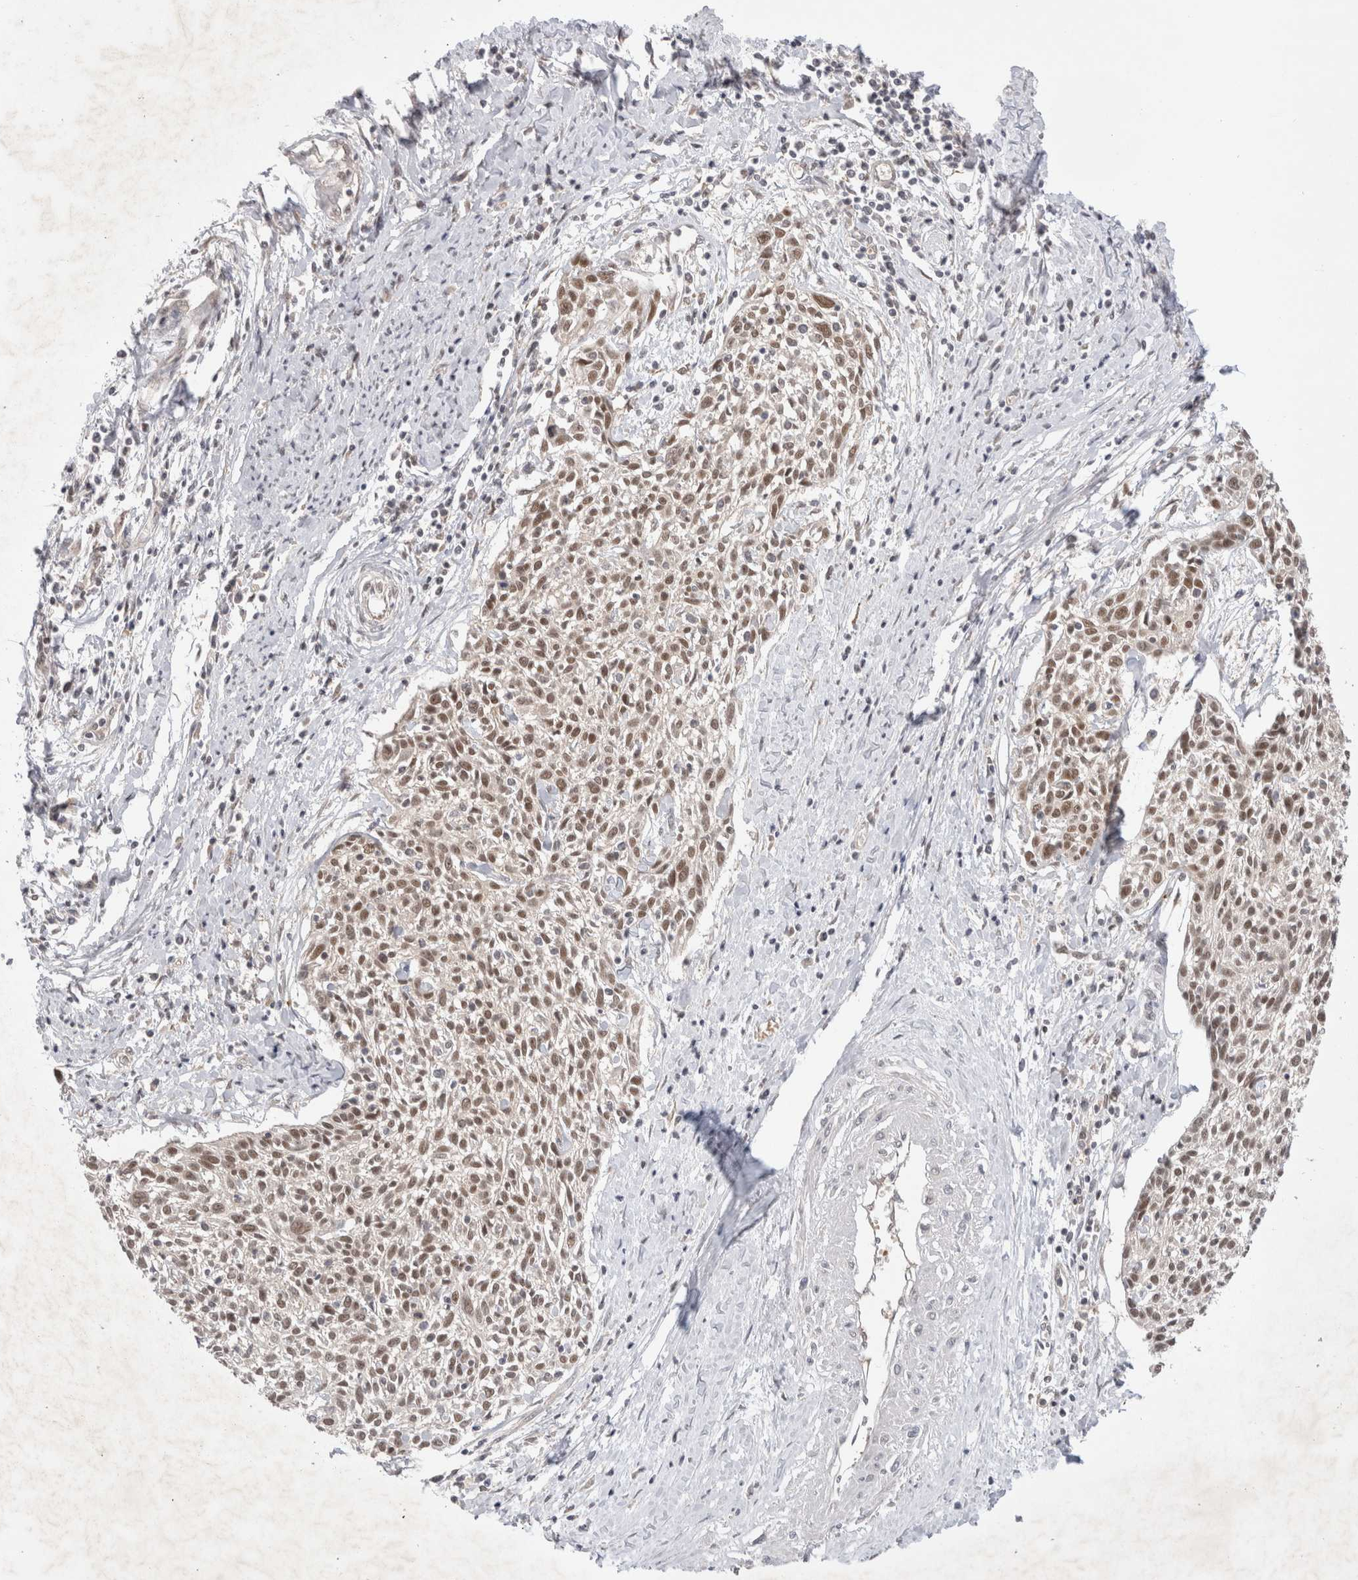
{"staining": {"intensity": "moderate", "quantity": ">75%", "location": "nuclear"}, "tissue": "cervical cancer", "cell_type": "Tumor cells", "image_type": "cancer", "snomed": [{"axis": "morphology", "description": "Squamous cell carcinoma, NOS"}, {"axis": "topography", "description": "Cervix"}], "caption": "Cervical cancer was stained to show a protein in brown. There is medium levels of moderate nuclear expression in approximately >75% of tumor cells.", "gene": "EIF3E", "patient": {"sex": "female", "age": 51}}